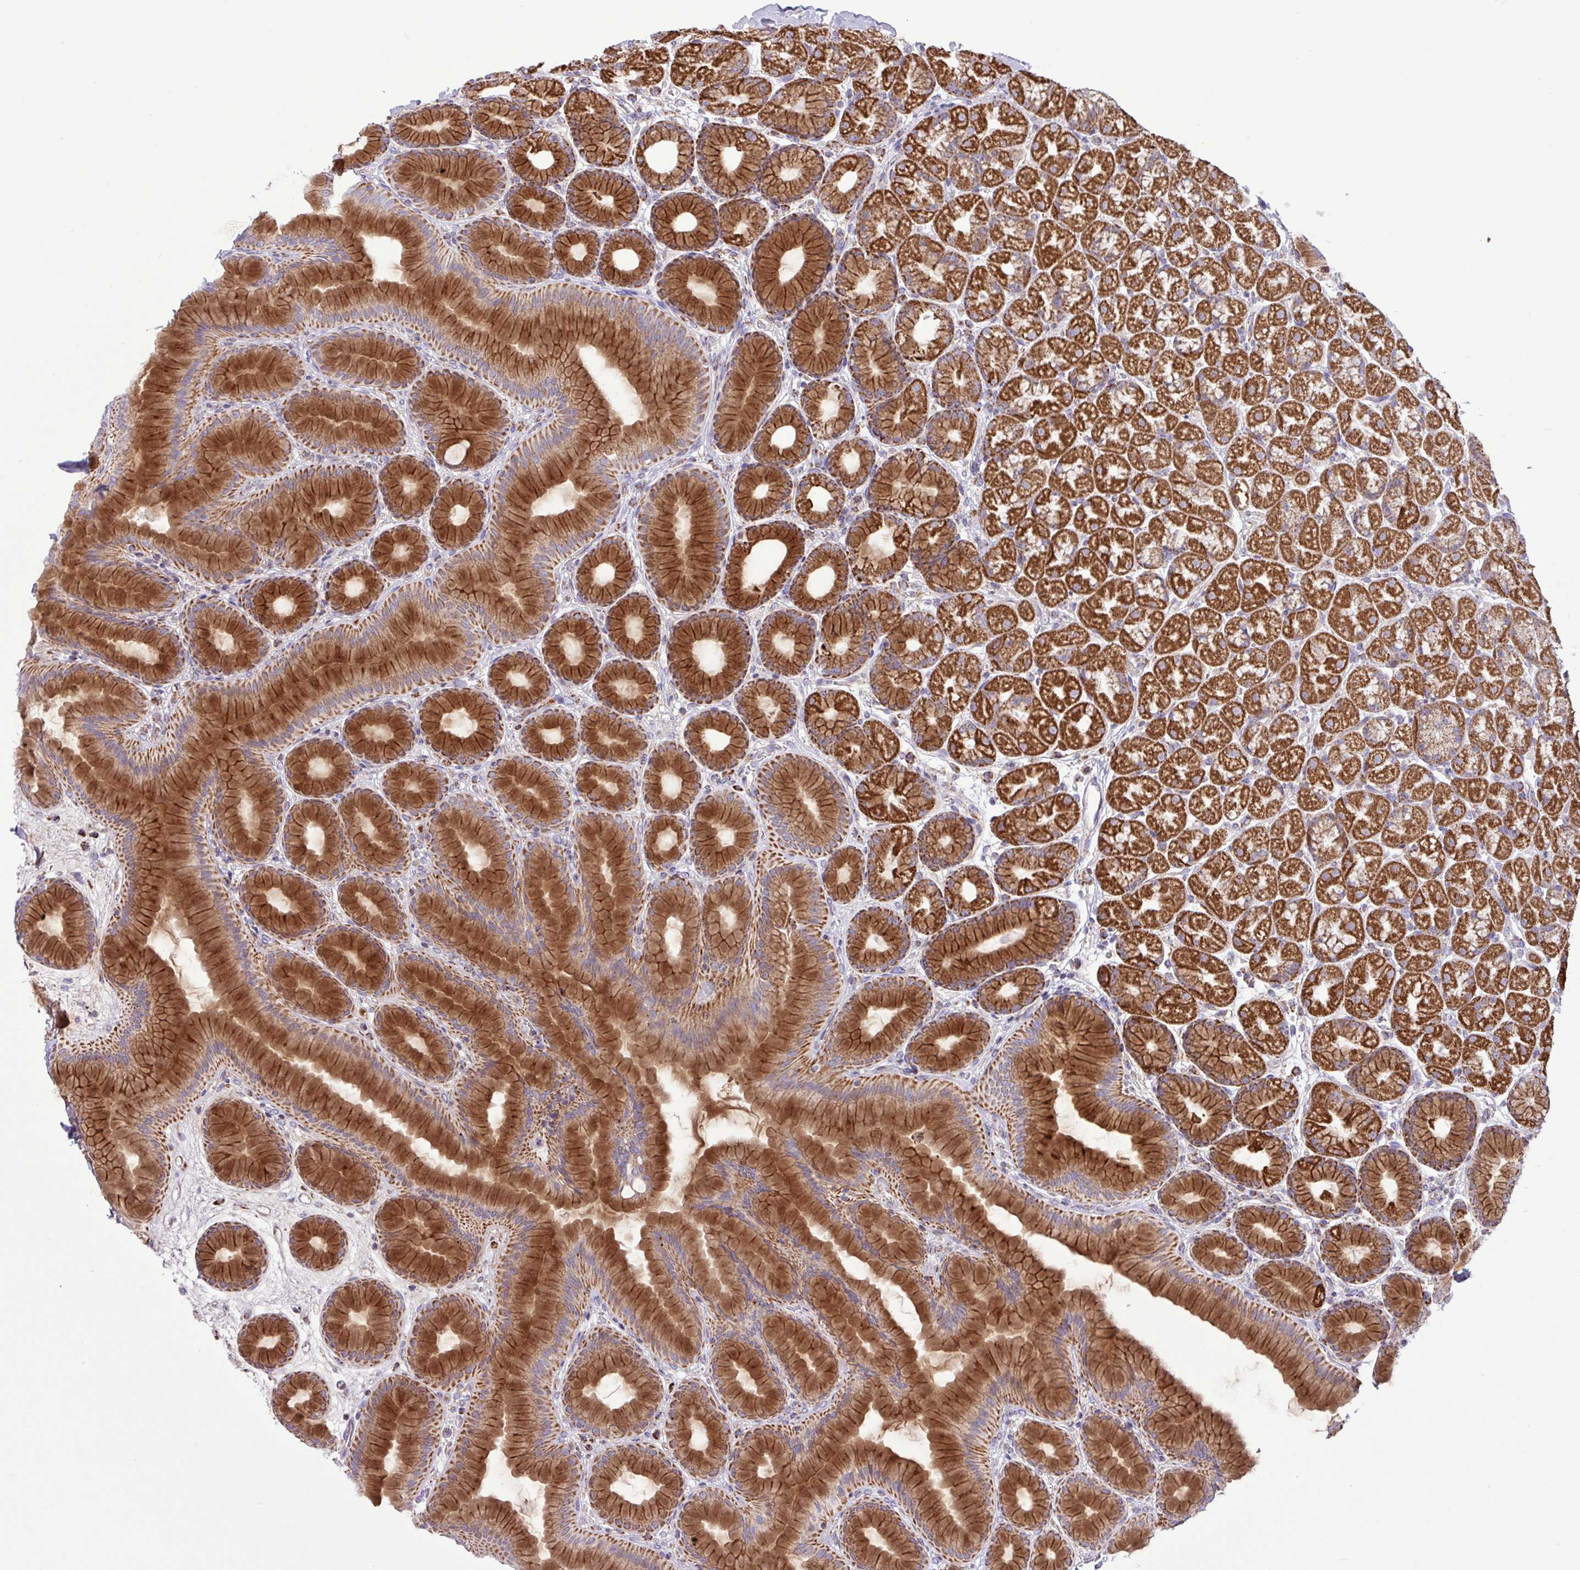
{"staining": {"intensity": "strong", "quantity": ">75%", "location": "cytoplasmic/membranous"}, "tissue": "stomach", "cell_type": "Glandular cells", "image_type": "normal", "snomed": [{"axis": "morphology", "description": "Normal tissue, NOS"}, {"axis": "topography", "description": "Stomach, lower"}], "caption": "Immunohistochemistry micrograph of normal stomach stained for a protein (brown), which exhibits high levels of strong cytoplasmic/membranous positivity in approximately >75% of glandular cells.", "gene": "RTL3", "patient": {"sex": "male", "age": 67}}